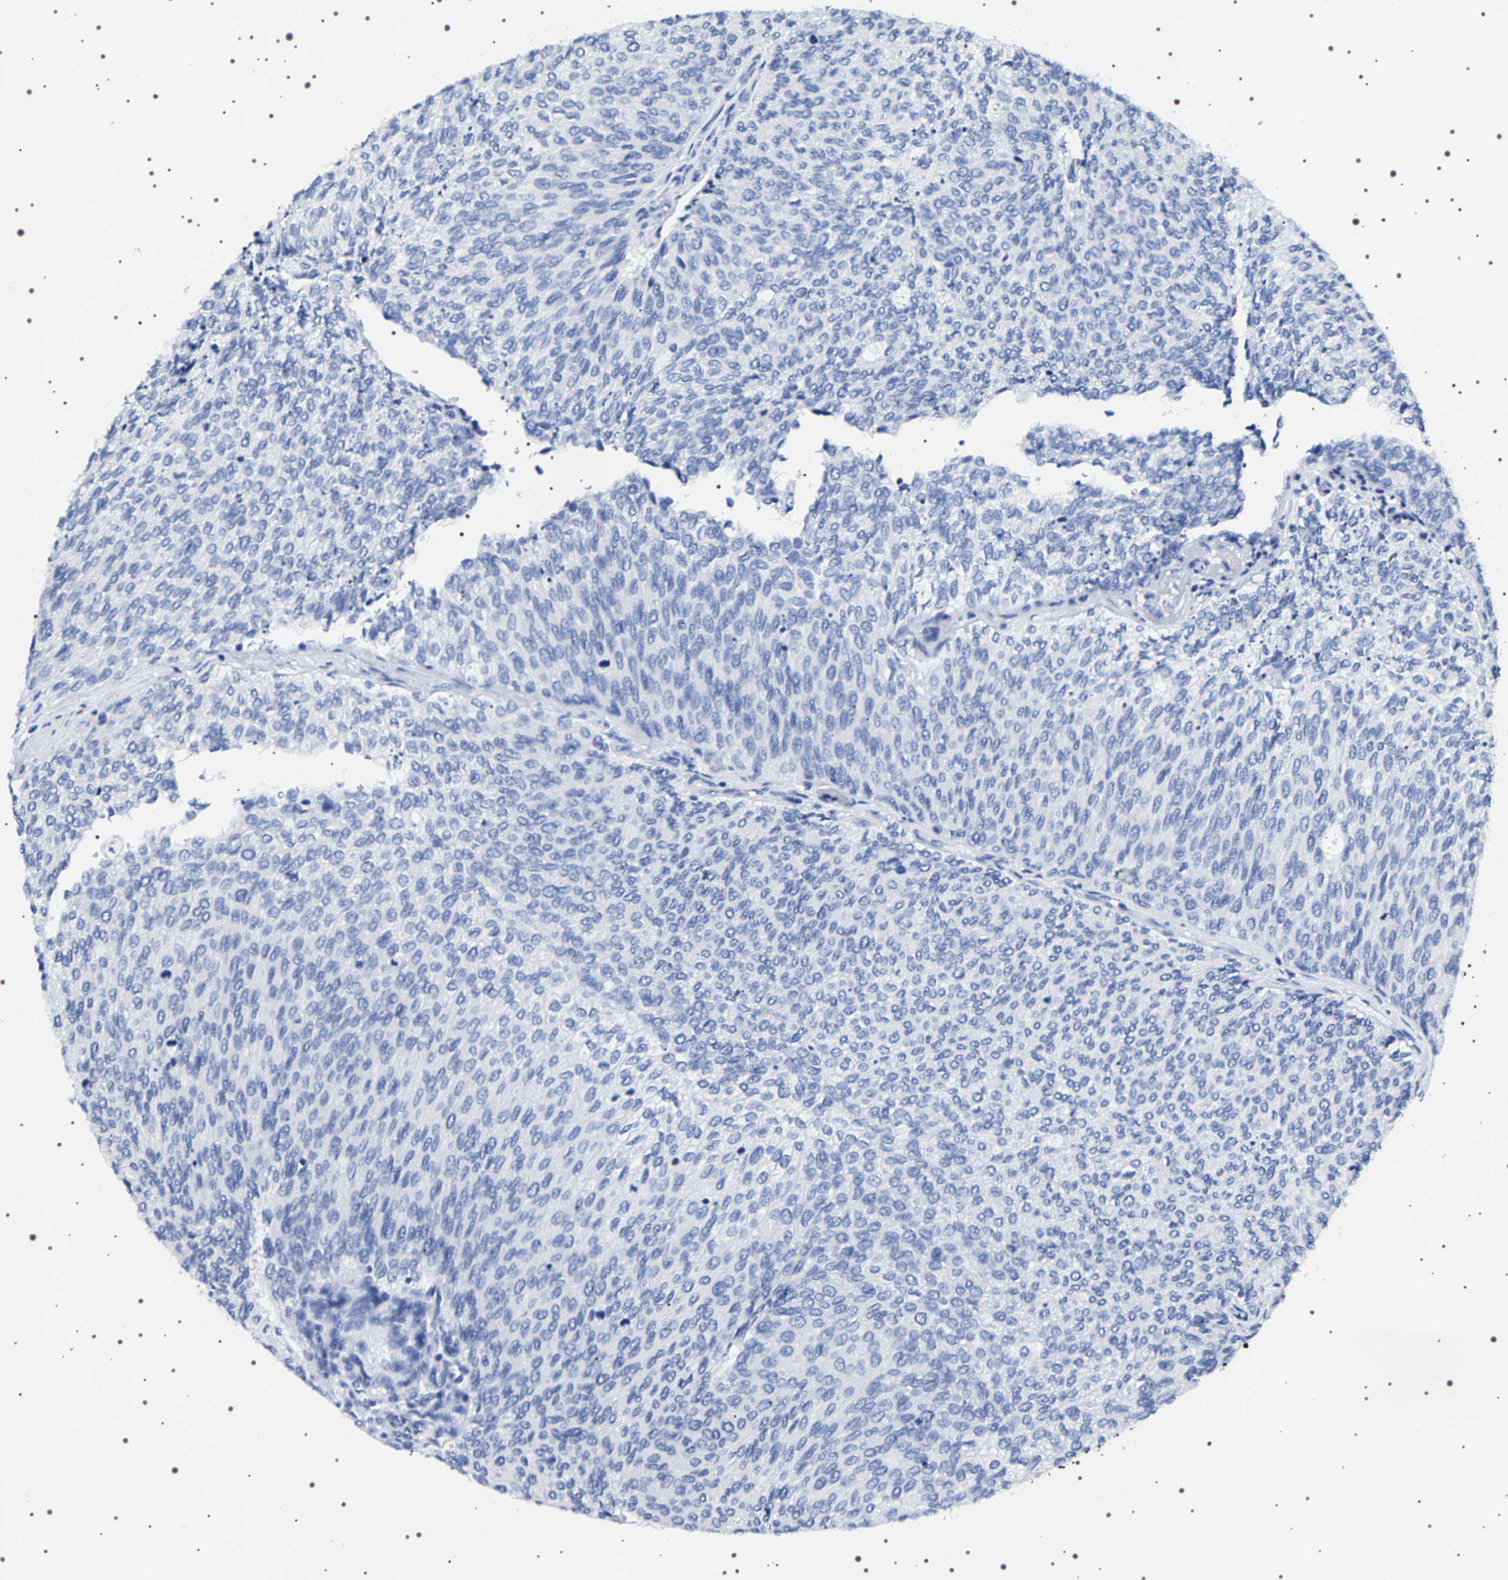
{"staining": {"intensity": "negative", "quantity": "none", "location": "none"}, "tissue": "urothelial cancer", "cell_type": "Tumor cells", "image_type": "cancer", "snomed": [{"axis": "morphology", "description": "Urothelial carcinoma, Low grade"}, {"axis": "topography", "description": "Urinary bladder"}], "caption": "The photomicrograph displays no staining of tumor cells in urothelial carcinoma (low-grade).", "gene": "UBQLN3", "patient": {"sex": "female", "age": 79}}